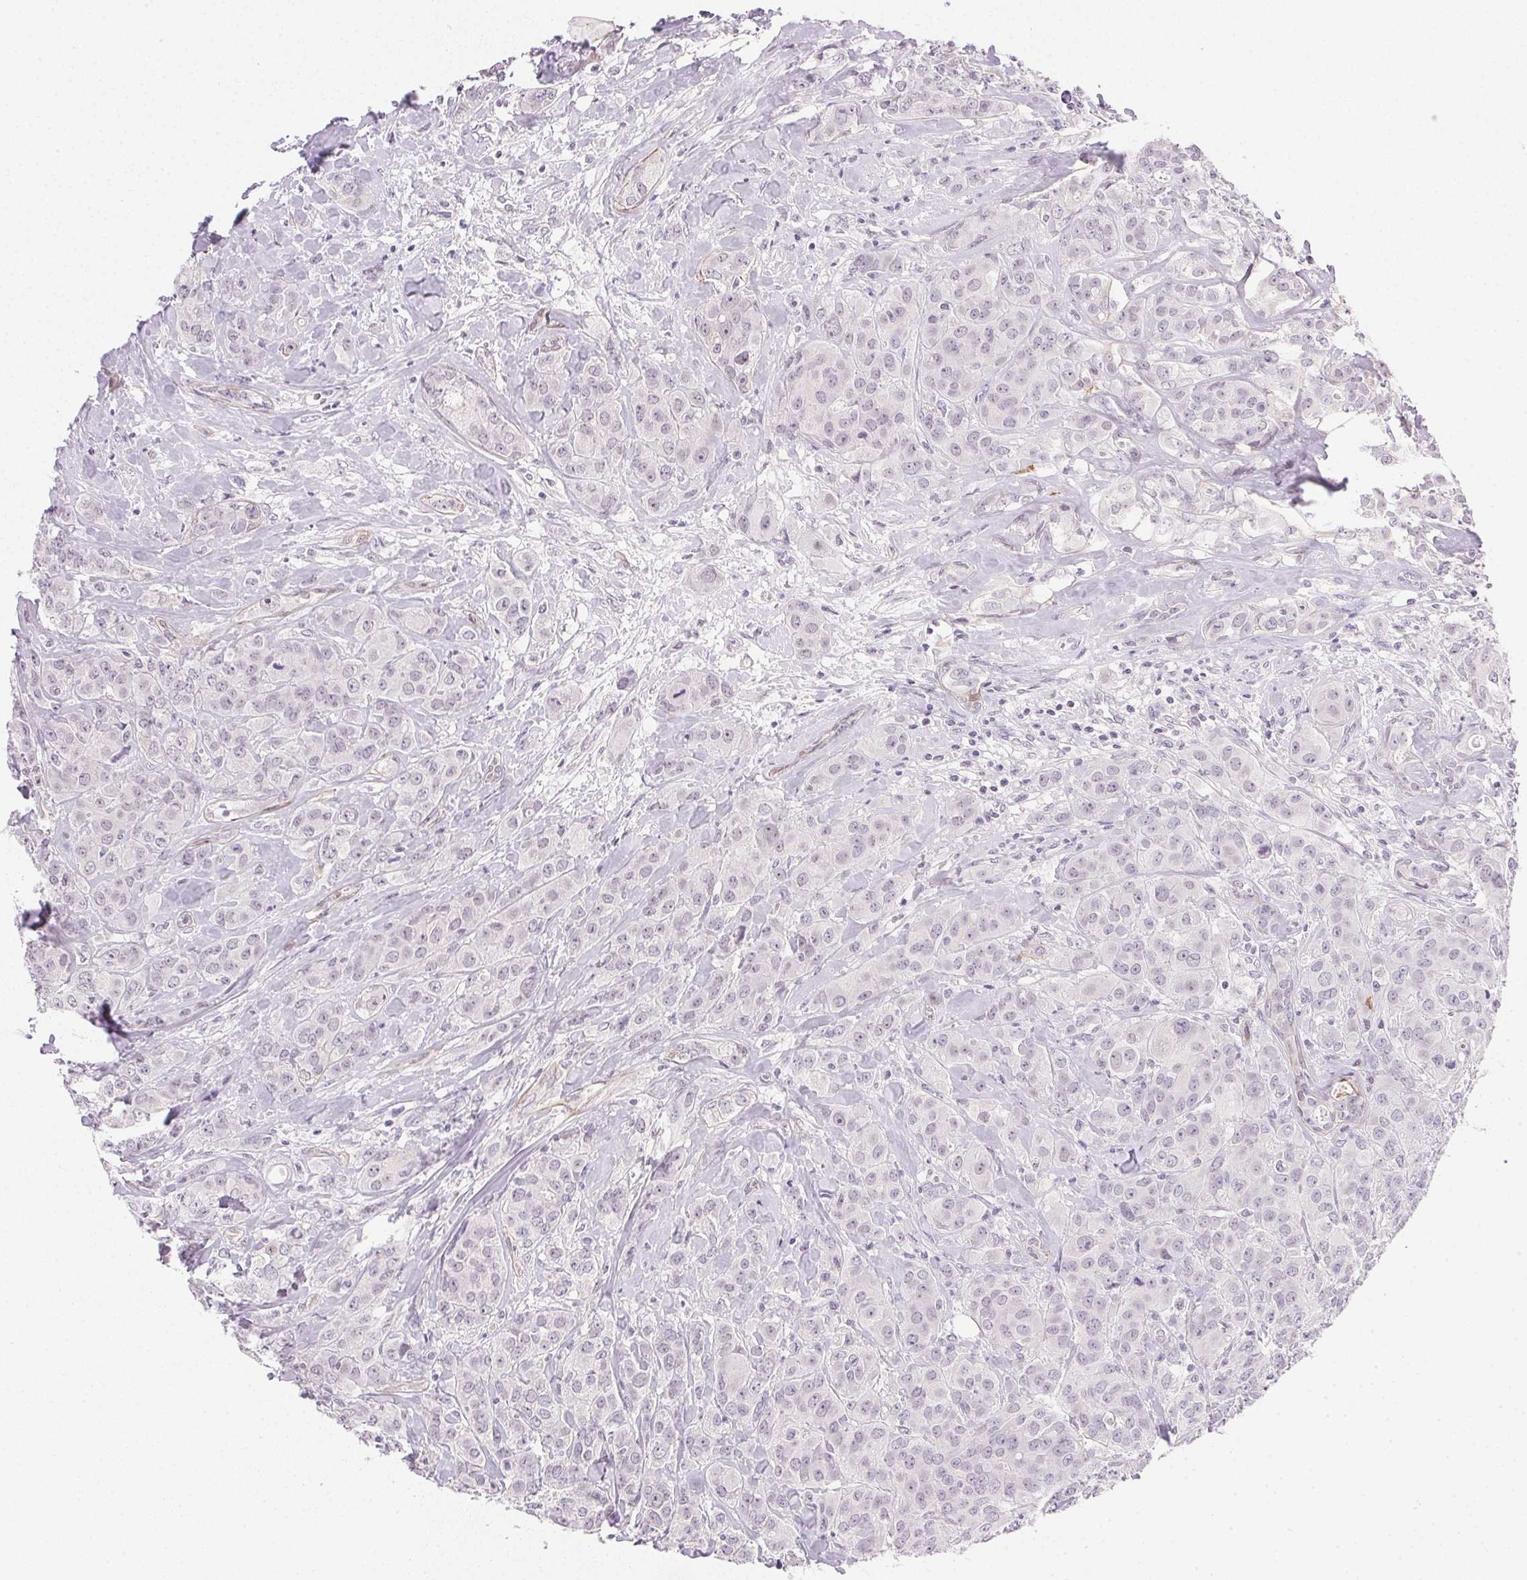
{"staining": {"intensity": "negative", "quantity": "none", "location": "none"}, "tissue": "breast cancer", "cell_type": "Tumor cells", "image_type": "cancer", "snomed": [{"axis": "morphology", "description": "Normal tissue, NOS"}, {"axis": "morphology", "description": "Duct carcinoma"}, {"axis": "topography", "description": "Breast"}], "caption": "This is an immunohistochemistry (IHC) histopathology image of human breast infiltrating ductal carcinoma. There is no expression in tumor cells.", "gene": "FNDC4", "patient": {"sex": "female", "age": 43}}